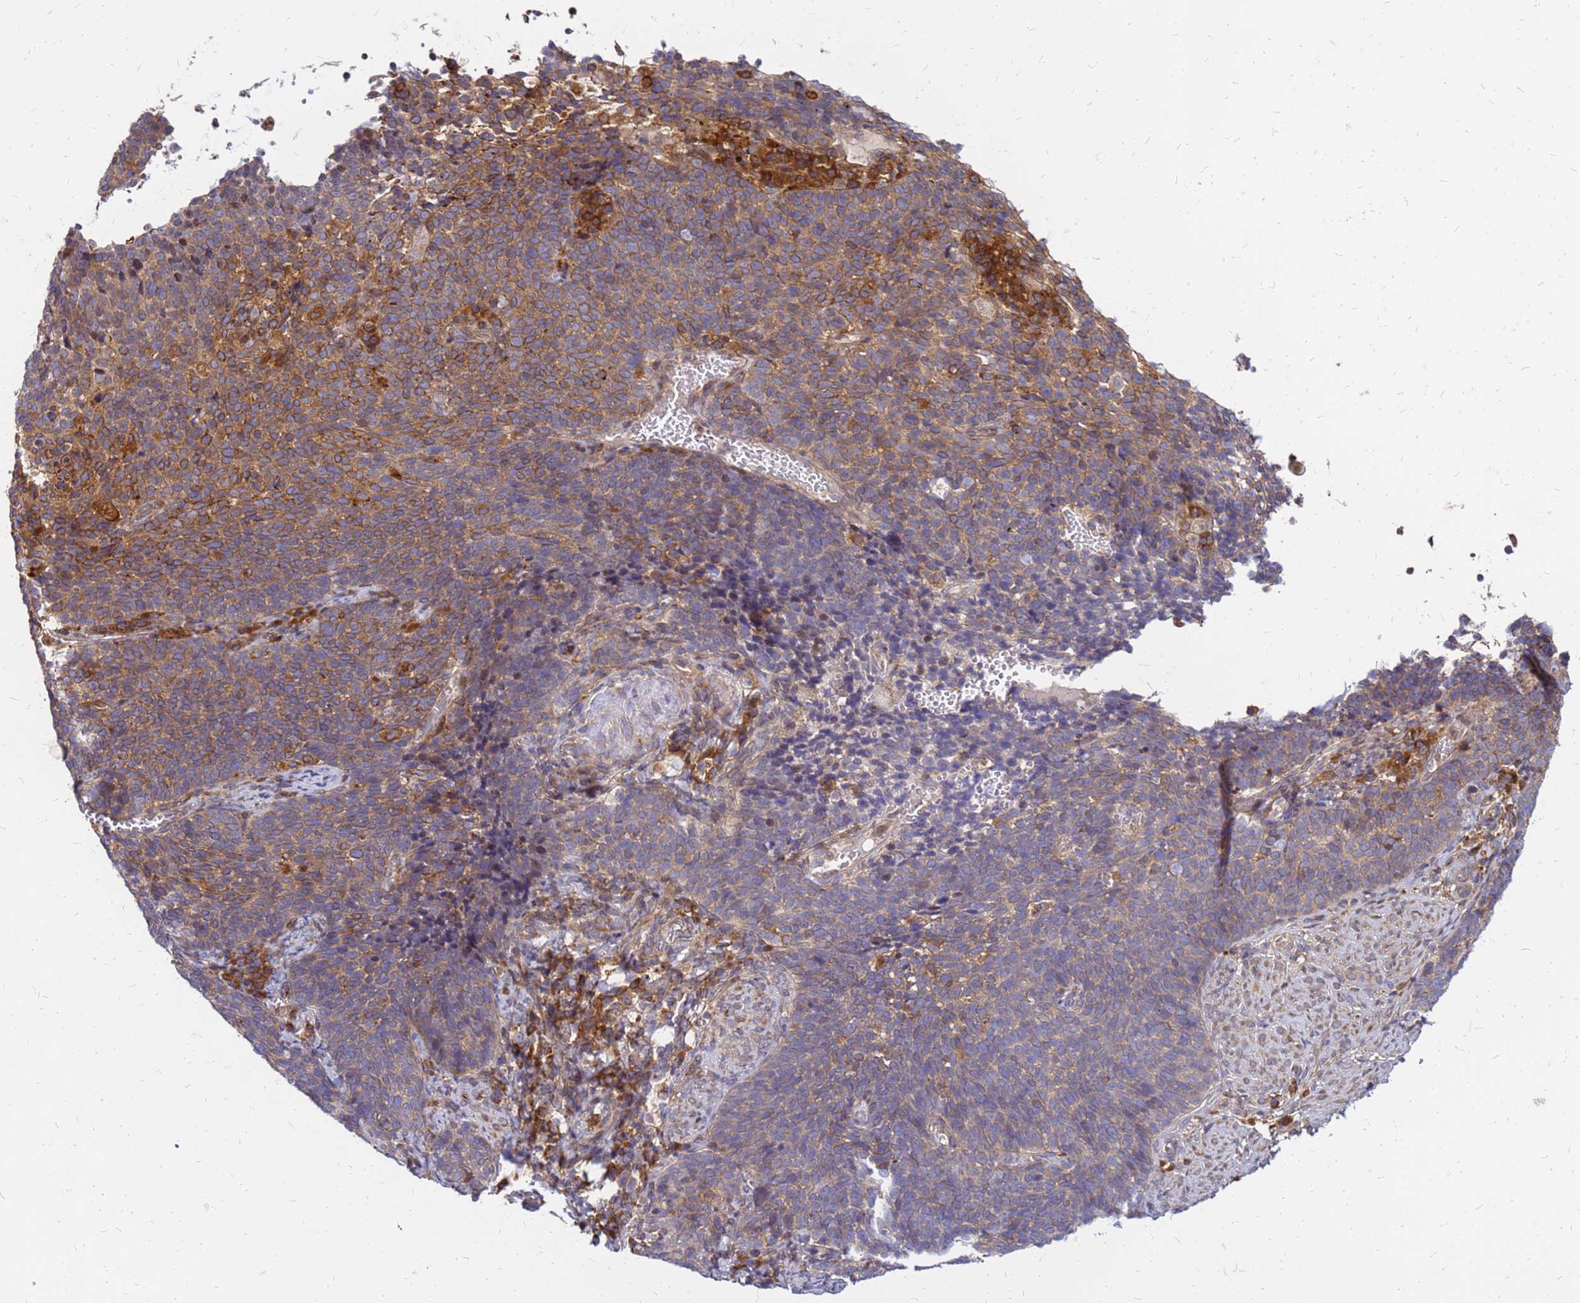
{"staining": {"intensity": "moderate", "quantity": "25%-75%", "location": "cytoplasmic/membranous"}, "tissue": "cervical cancer", "cell_type": "Tumor cells", "image_type": "cancer", "snomed": [{"axis": "morphology", "description": "Normal tissue, NOS"}, {"axis": "morphology", "description": "Squamous cell carcinoma, NOS"}, {"axis": "topography", "description": "Cervix"}], "caption": "Cervical cancer (squamous cell carcinoma) stained with a brown dye exhibits moderate cytoplasmic/membranous positive positivity in about 25%-75% of tumor cells.", "gene": "CYBC1", "patient": {"sex": "female", "age": 39}}